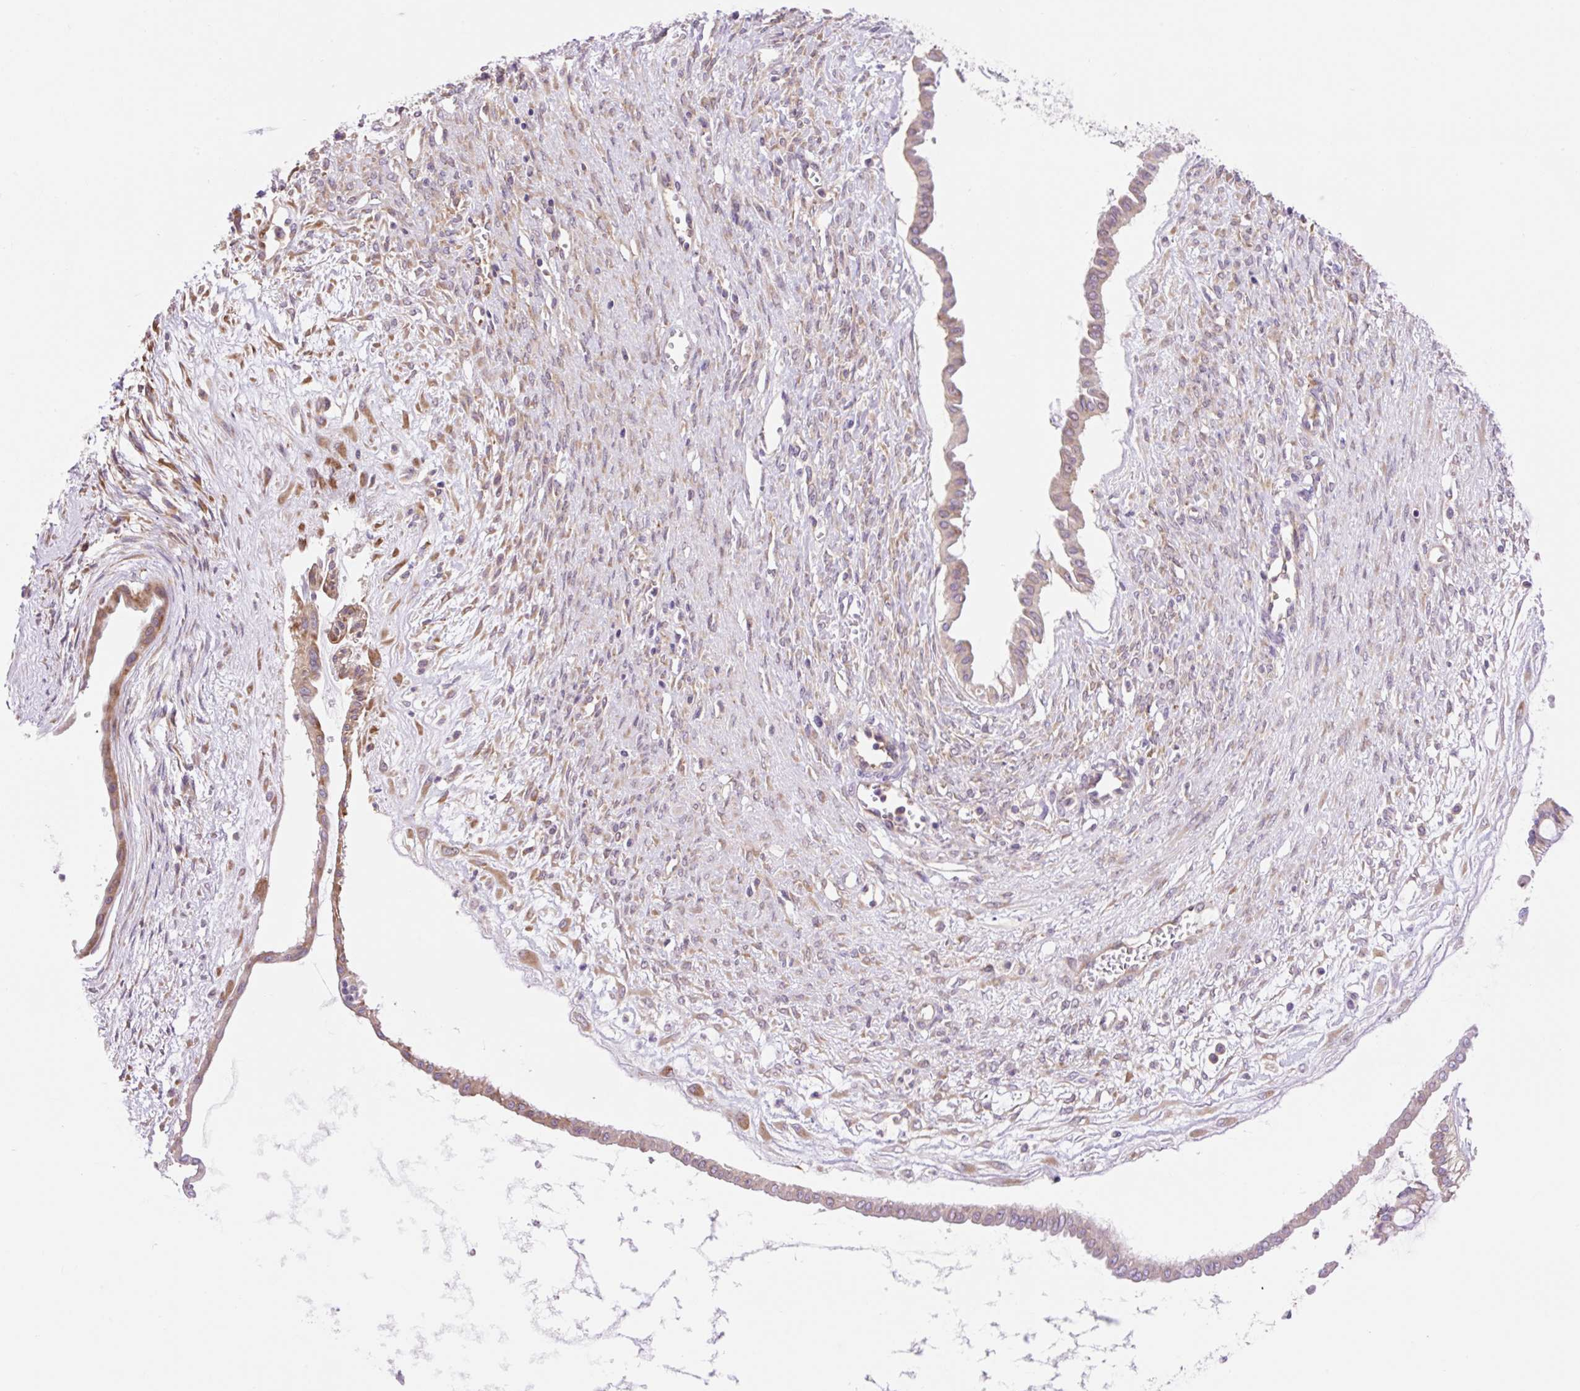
{"staining": {"intensity": "moderate", "quantity": "25%-75%", "location": "cytoplasmic/membranous"}, "tissue": "ovarian cancer", "cell_type": "Tumor cells", "image_type": "cancer", "snomed": [{"axis": "morphology", "description": "Cystadenocarcinoma, mucinous, NOS"}, {"axis": "topography", "description": "Ovary"}], "caption": "This micrograph reveals ovarian cancer (mucinous cystadenocarcinoma) stained with immunohistochemistry (IHC) to label a protein in brown. The cytoplasmic/membranous of tumor cells show moderate positivity for the protein. Nuclei are counter-stained blue.", "gene": "GPR45", "patient": {"sex": "female", "age": 73}}